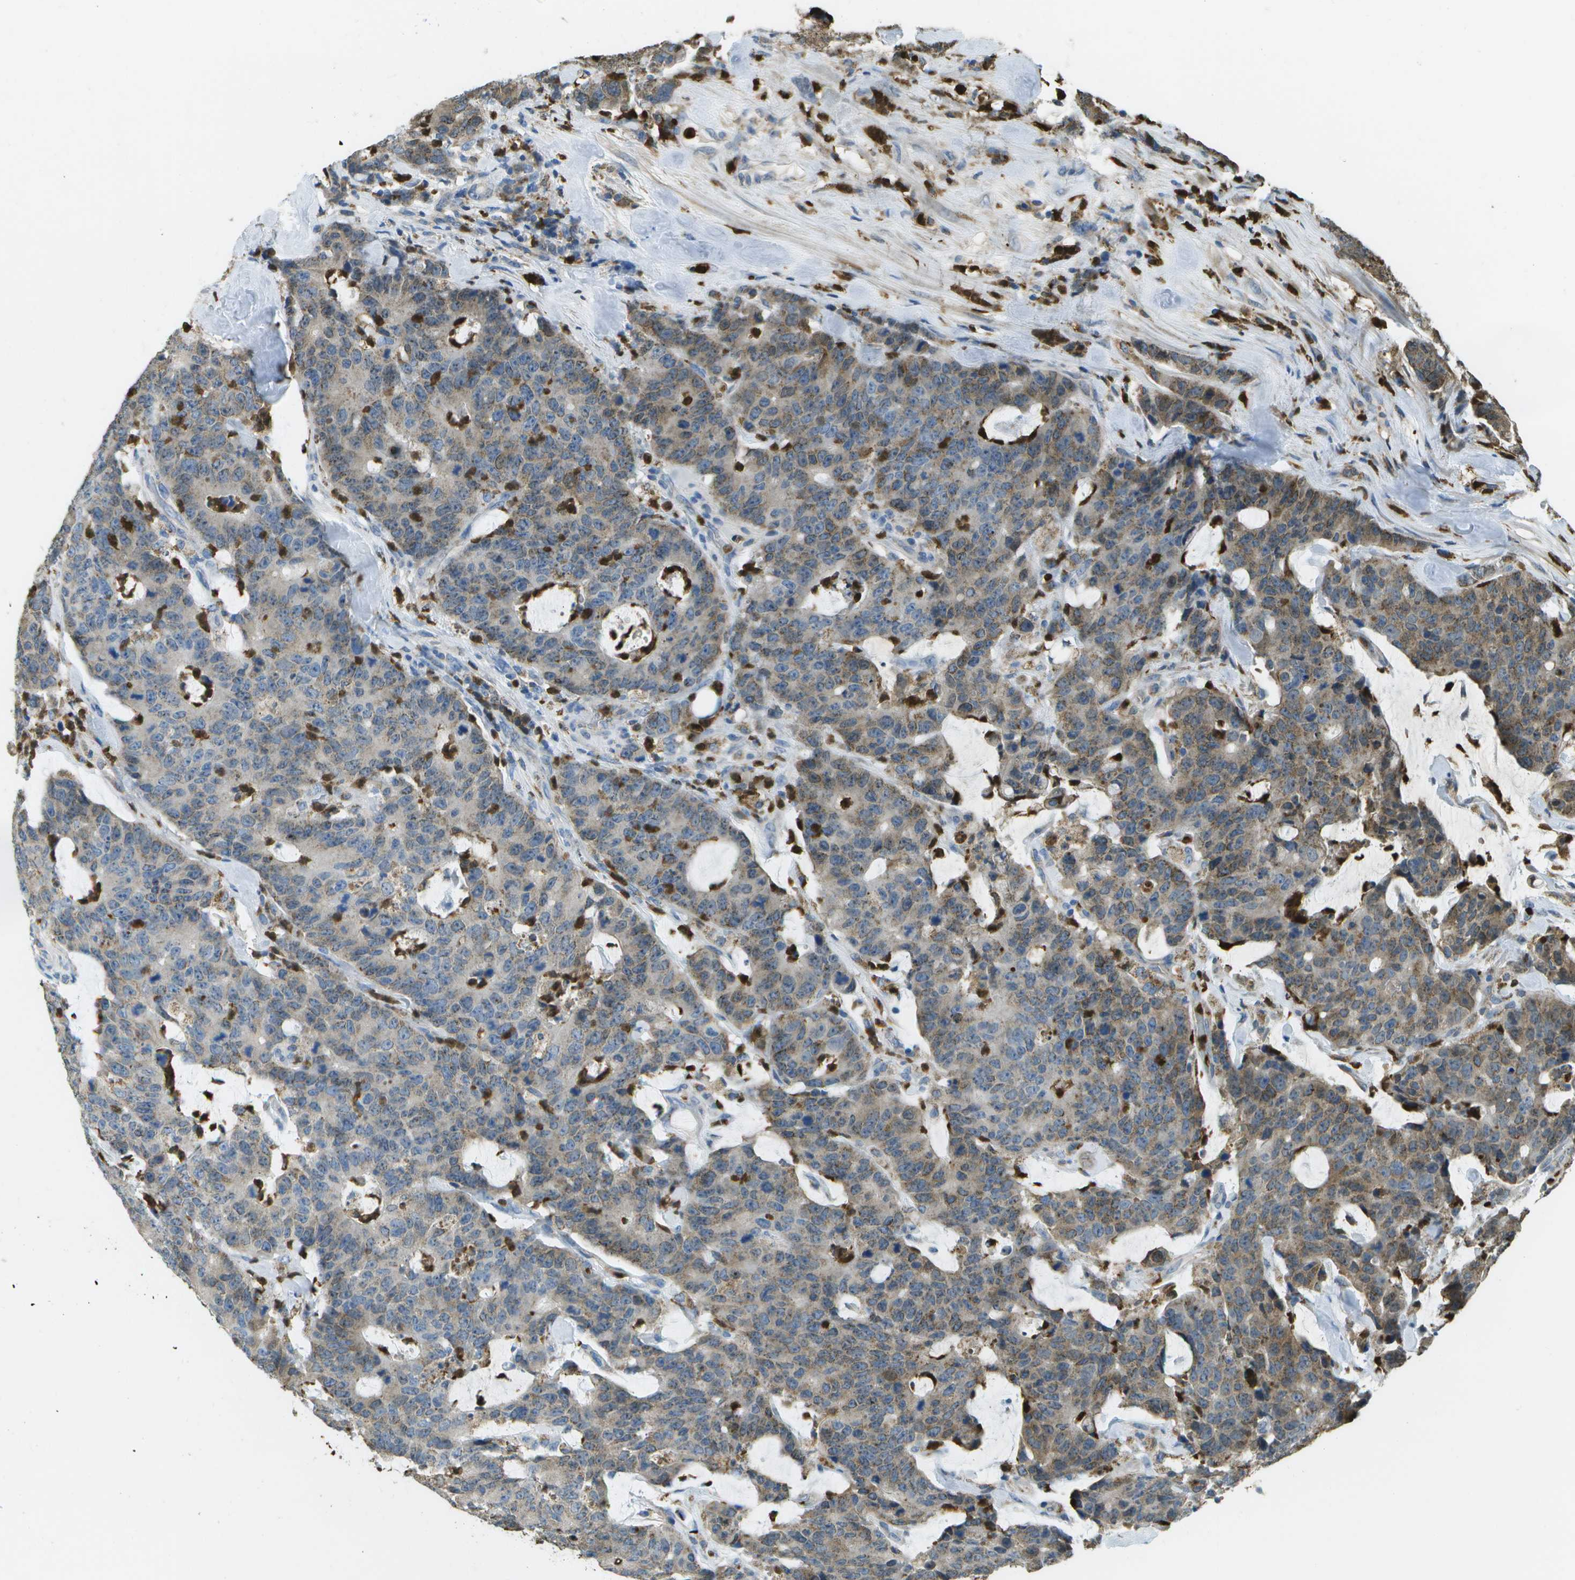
{"staining": {"intensity": "weak", "quantity": "25%-75%", "location": "cytoplasmic/membranous"}, "tissue": "colorectal cancer", "cell_type": "Tumor cells", "image_type": "cancer", "snomed": [{"axis": "morphology", "description": "Adenocarcinoma, NOS"}, {"axis": "topography", "description": "Colon"}], "caption": "High-power microscopy captured an IHC micrograph of colorectal cancer, revealing weak cytoplasmic/membranous positivity in about 25%-75% of tumor cells. Nuclei are stained in blue.", "gene": "CACHD1", "patient": {"sex": "female", "age": 86}}